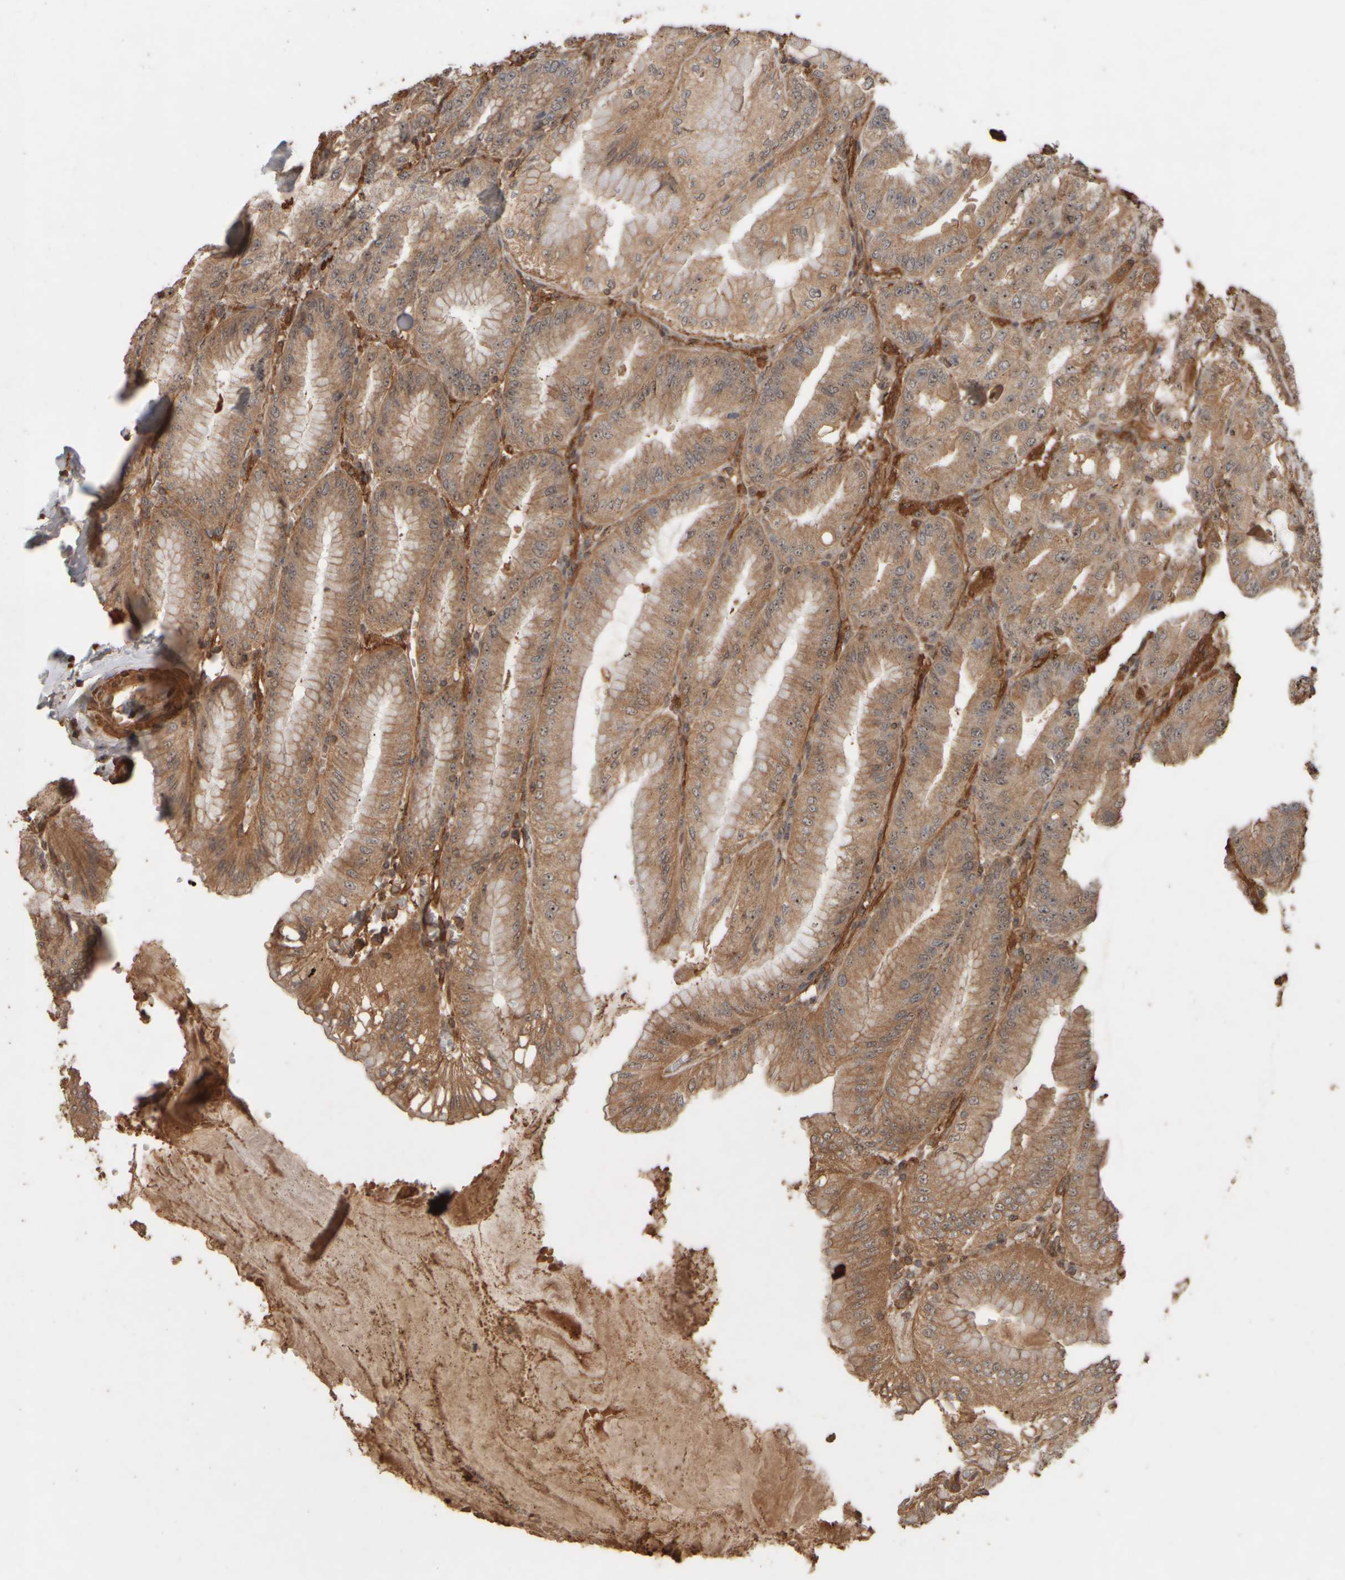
{"staining": {"intensity": "moderate", "quantity": ">75%", "location": "cytoplasmic/membranous,nuclear"}, "tissue": "stomach", "cell_type": "Glandular cells", "image_type": "normal", "snomed": [{"axis": "morphology", "description": "Normal tissue, NOS"}, {"axis": "topography", "description": "Stomach, lower"}], "caption": "Immunohistochemistry of benign stomach exhibits medium levels of moderate cytoplasmic/membranous,nuclear staining in about >75% of glandular cells.", "gene": "SPHK1", "patient": {"sex": "male", "age": 71}}